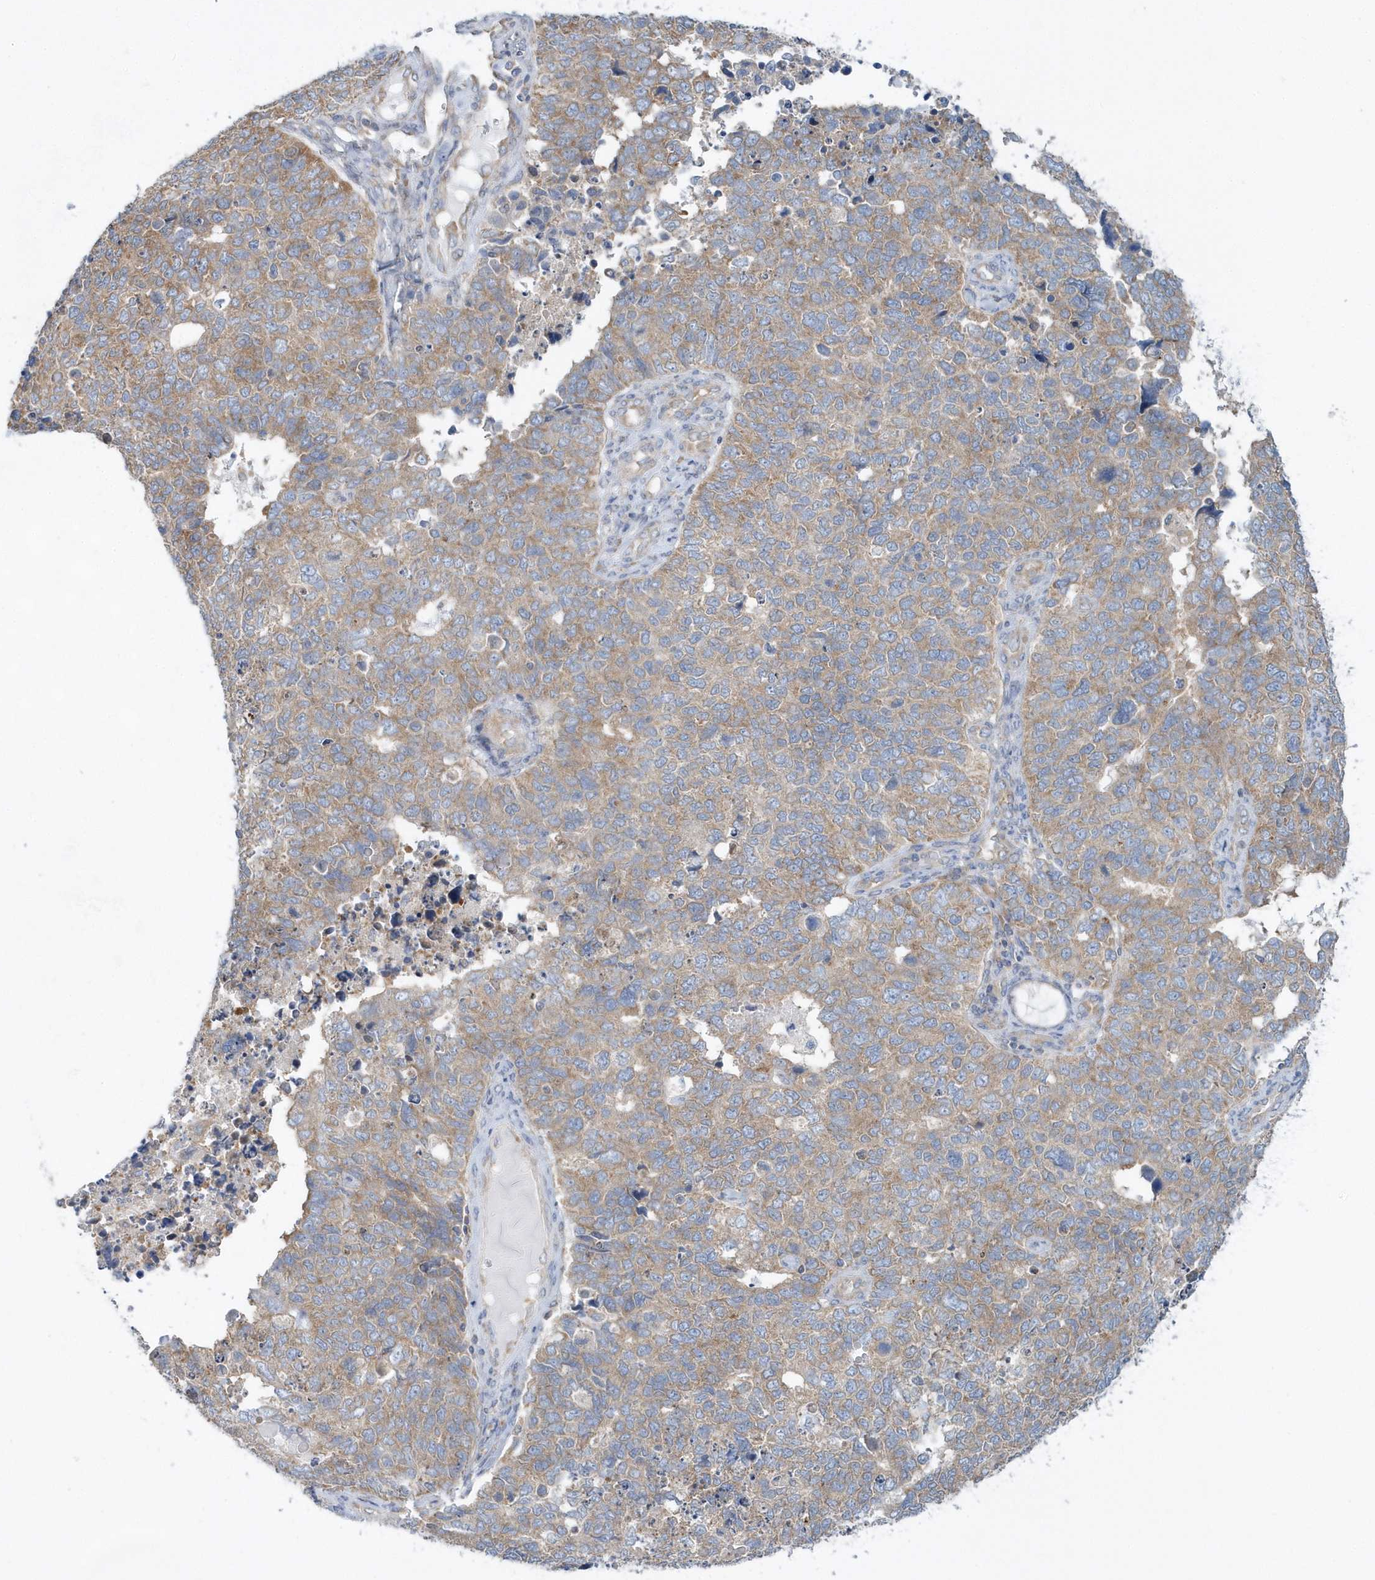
{"staining": {"intensity": "weak", "quantity": ">75%", "location": "cytoplasmic/membranous"}, "tissue": "cervical cancer", "cell_type": "Tumor cells", "image_type": "cancer", "snomed": [{"axis": "morphology", "description": "Squamous cell carcinoma, NOS"}, {"axis": "topography", "description": "Cervix"}], "caption": "A brown stain labels weak cytoplasmic/membranous expression of a protein in cervical squamous cell carcinoma tumor cells.", "gene": "EIF3C", "patient": {"sex": "female", "age": 63}}